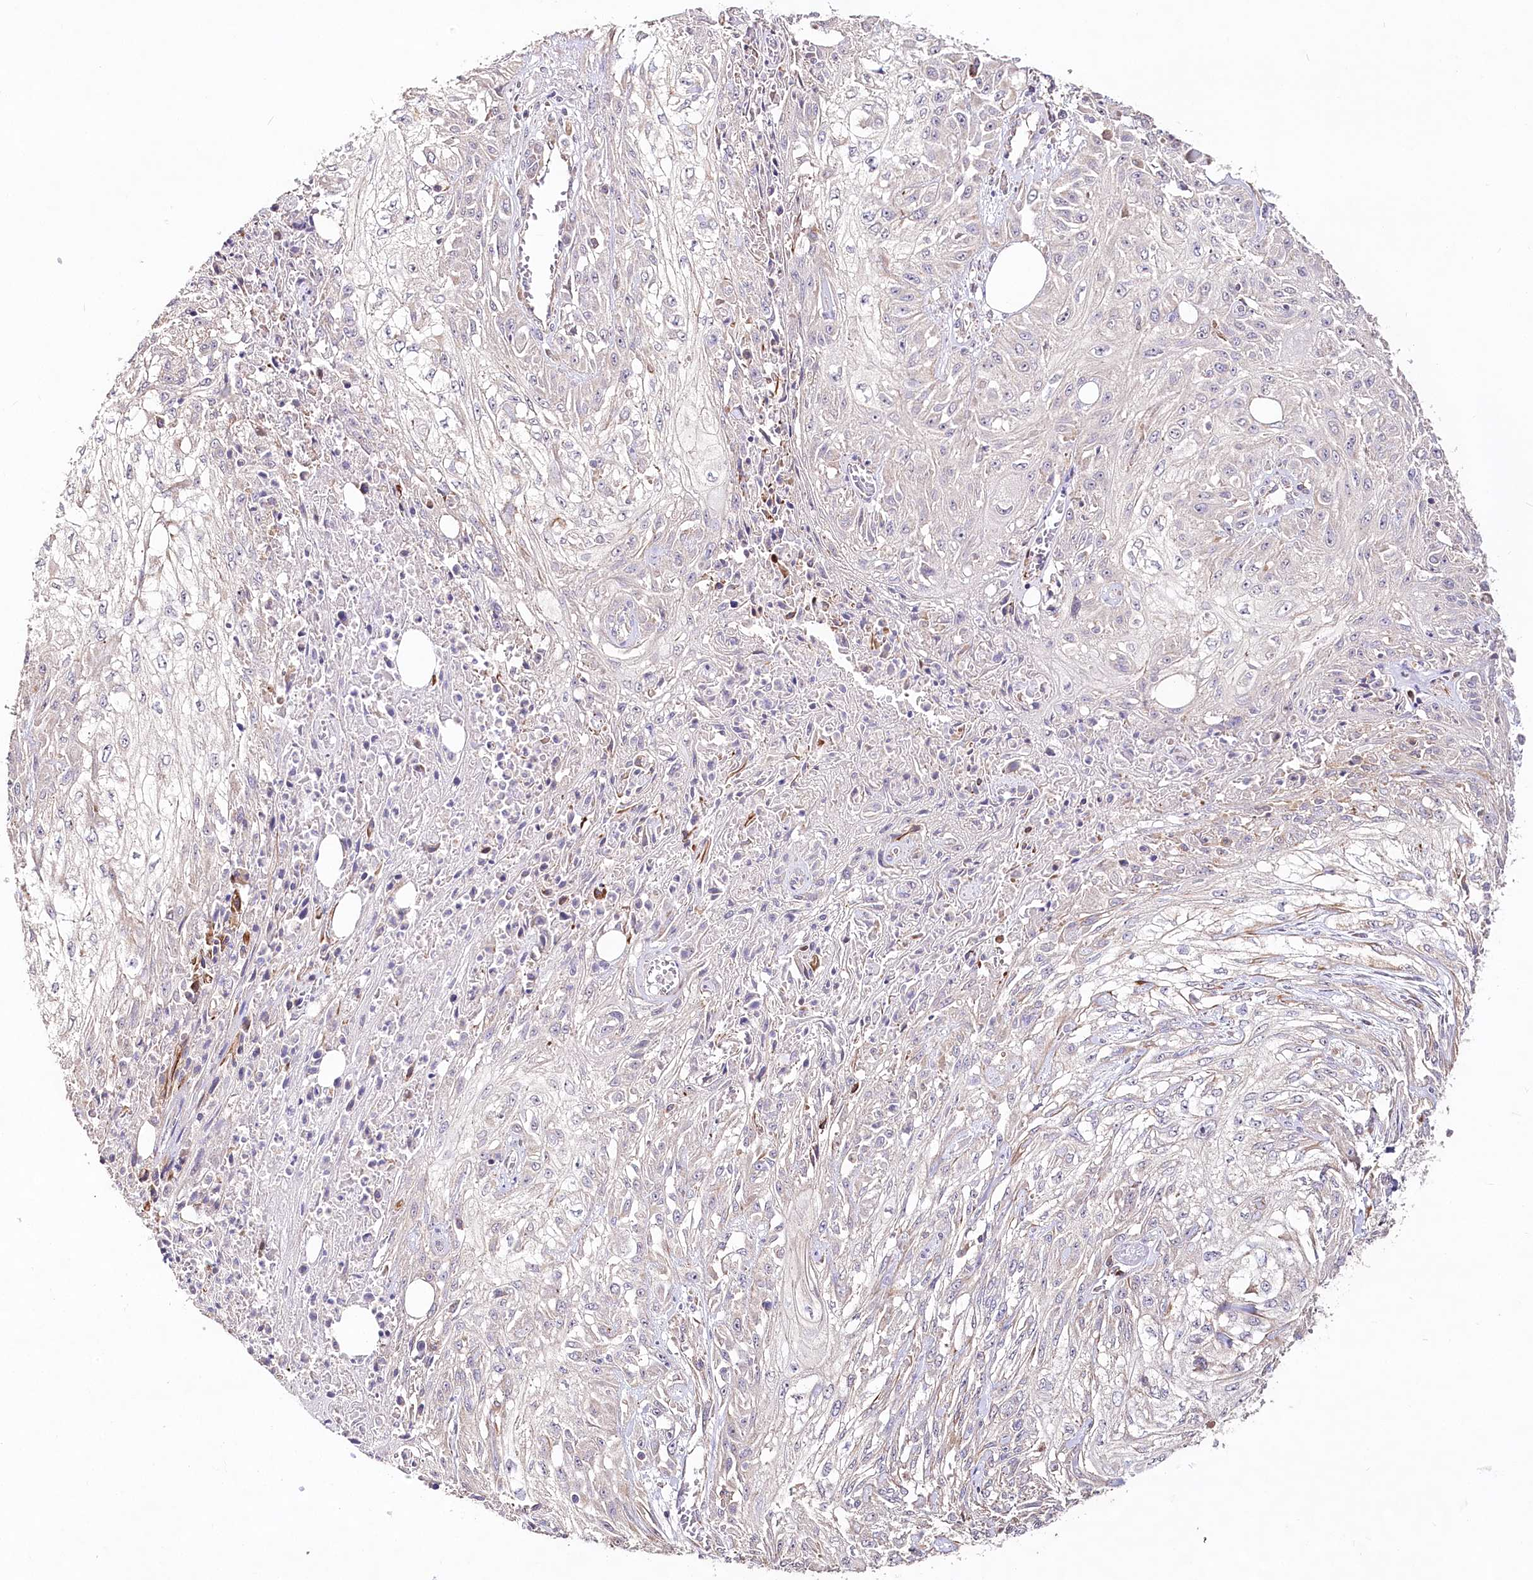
{"staining": {"intensity": "negative", "quantity": "none", "location": "none"}, "tissue": "skin cancer", "cell_type": "Tumor cells", "image_type": "cancer", "snomed": [{"axis": "morphology", "description": "Squamous cell carcinoma, NOS"}, {"axis": "morphology", "description": "Squamous cell carcinoma, metastatic, NOS"}, {"axis": "topography", "description": "Skin"}, {"axis": "topography", "description": "Lymph node"}], "caption": "This is an immunohistochemistry histopathology image of human squamous cell carcinoma (skin). There is no positivity in tumor cells.", "gene": "DMXL1", "patient": {"sex": "male", "age": 75}}